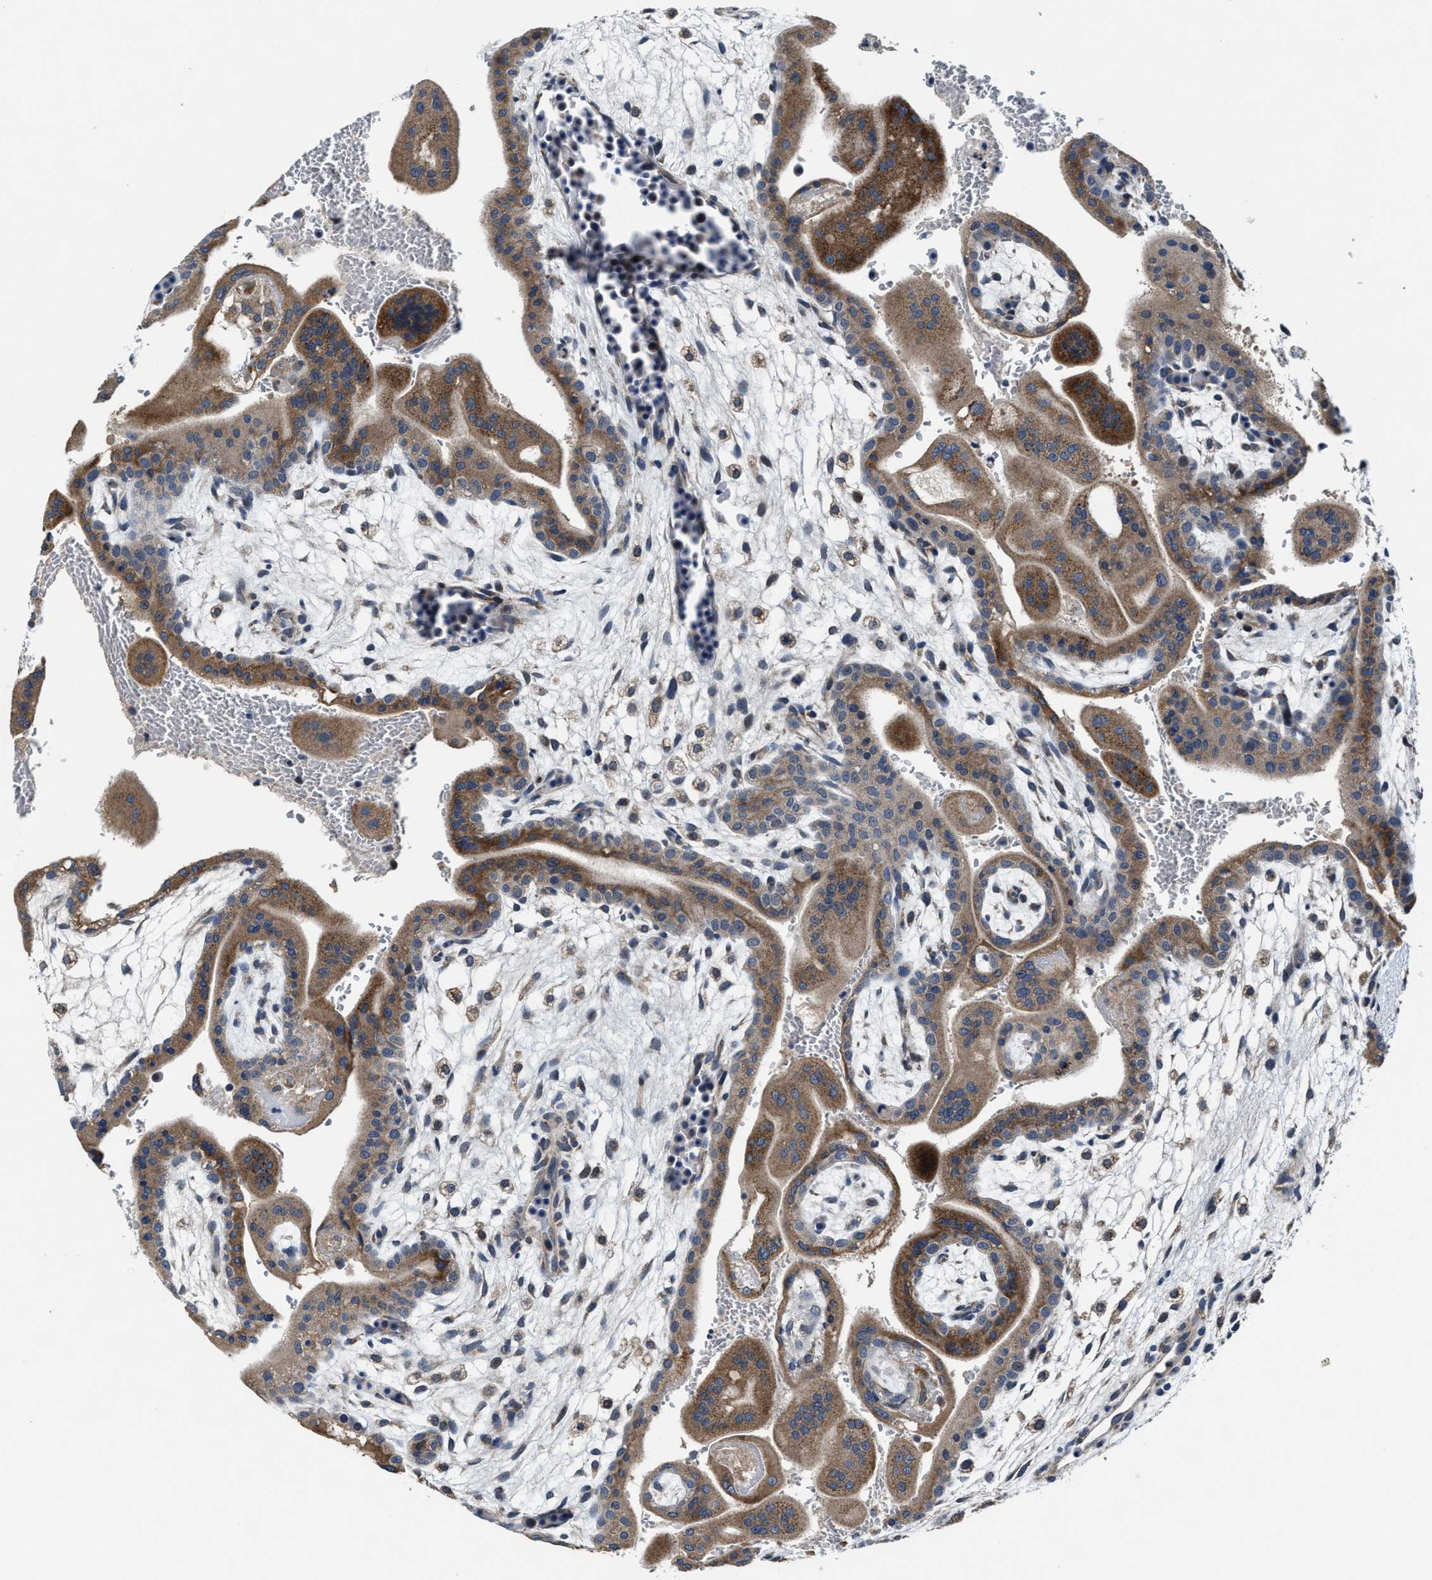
{"staining": {"intensity": "moderate", "quantity": ">75%", "location": "cytoplasmic/membranous"}, "tissue": "placenta", "cell_type": "Decidual cells", "image_type": "normal", "snomed": [{"axis": "morphology", "description": "Normal tissue, NOS"}, {"axis": "topography", "description": "Placenta"}], "caption": "This is an image of immunohistochemistry staining of benign placenta, which shows moderate staining in the cytoplasmic/membranous of decidual cells.", "gene": "TMEM53", "patient": {"sex": "female", "age": 35}}